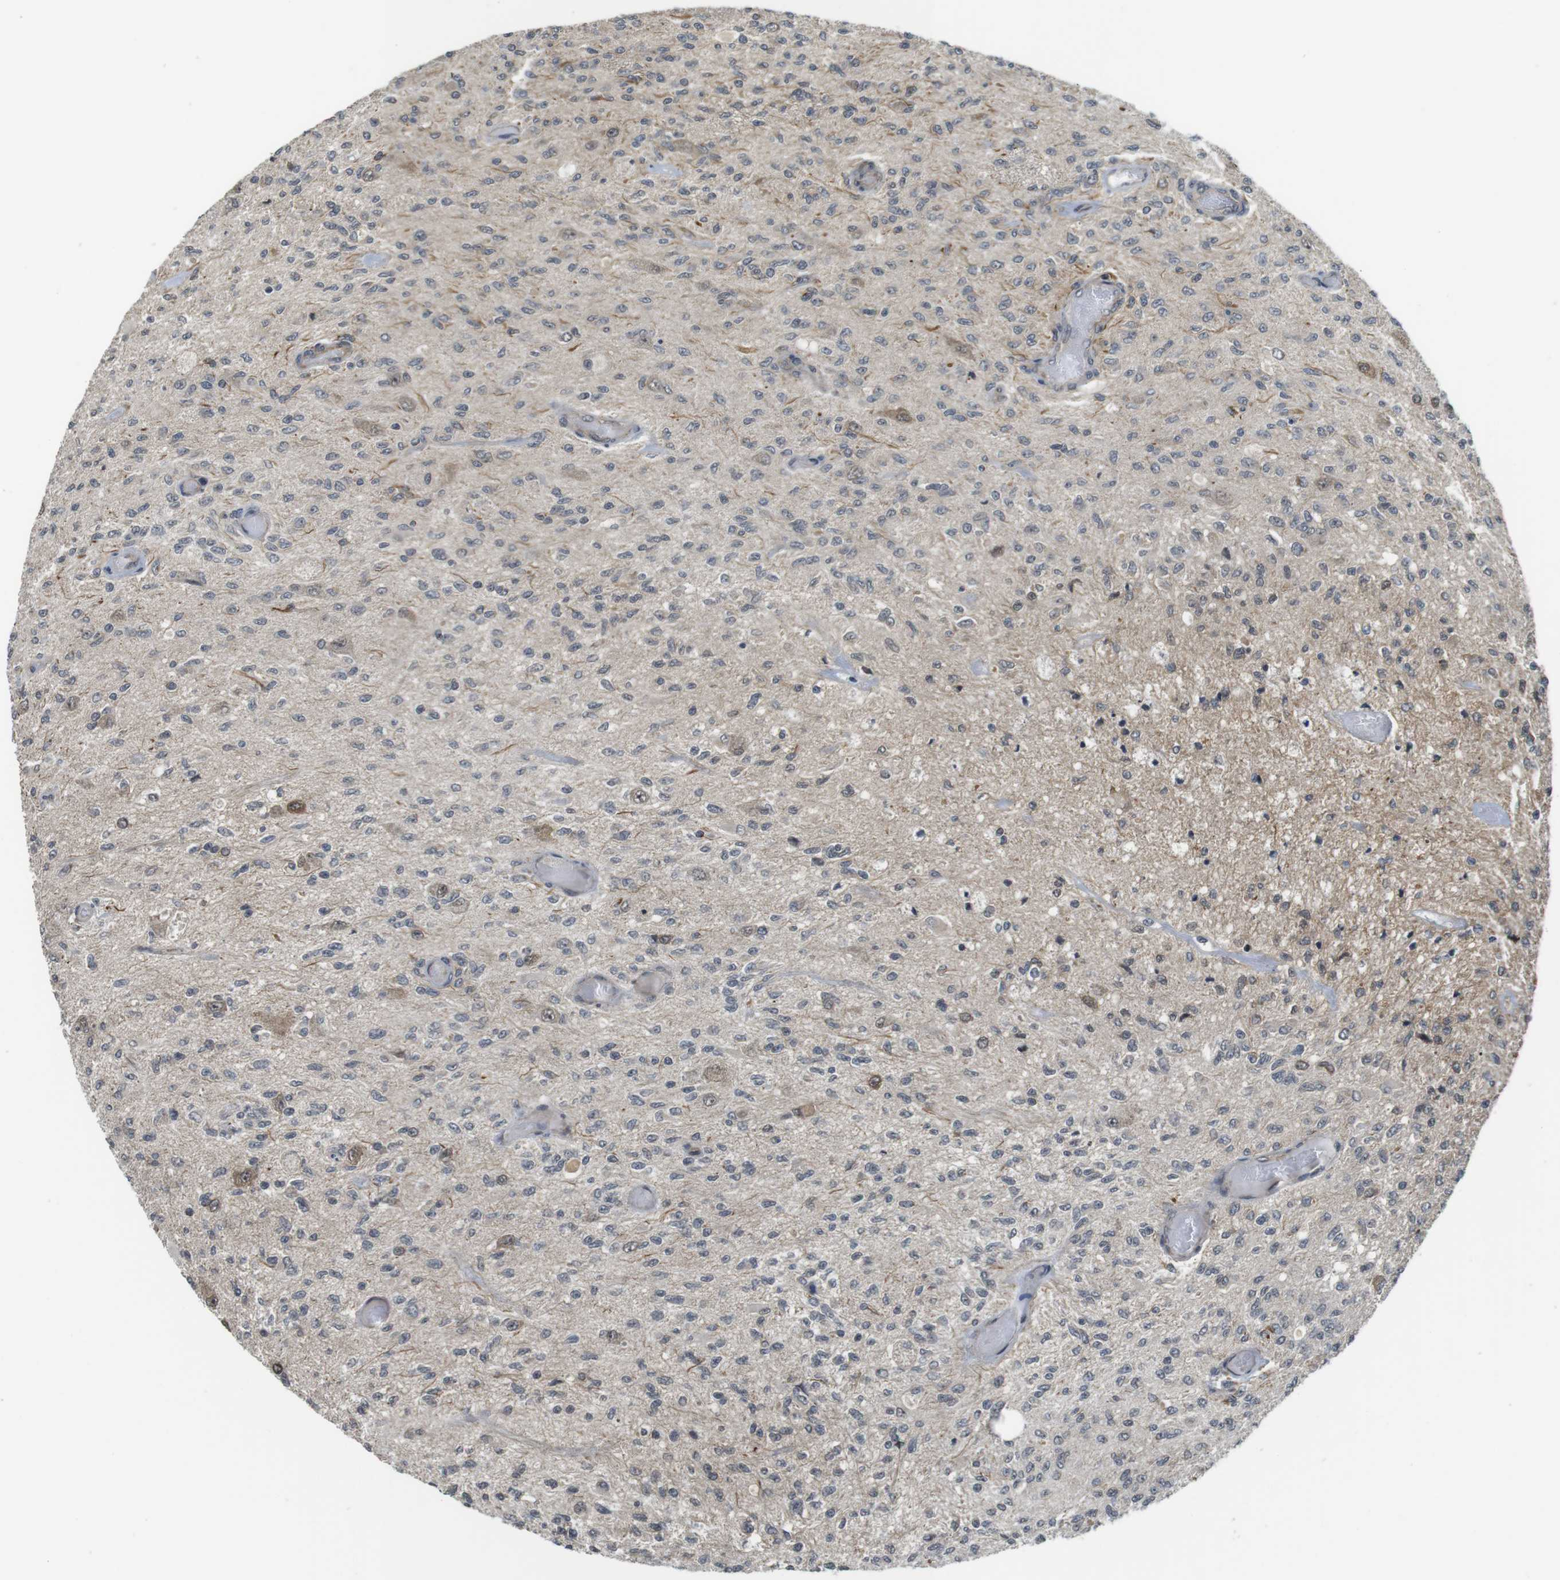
{"staining": {"intensity": "weak", "quantity": "<25%", "location": "cytoplasmic/membranous"}, "tissue": "glioma", "cell_type": "Tumor cells", "image_type": "cancer", "snomed": [{"axis": "morphology", "description": "Normal tissue, NOS"}, {"axis": "morphology", "description": "Glioma, malignant, High grade"}, {"axis": "topography", "description": "Cerebral cortex"}], "caption": "IHC image of neoplastic tissue: glioma stained with DAB (3,3'-diaminobenzidine) exhibits no significant protein expression in tumor cells.", "gene": "CC2D1A", "patient": {"sex": "male", "age": 77}}